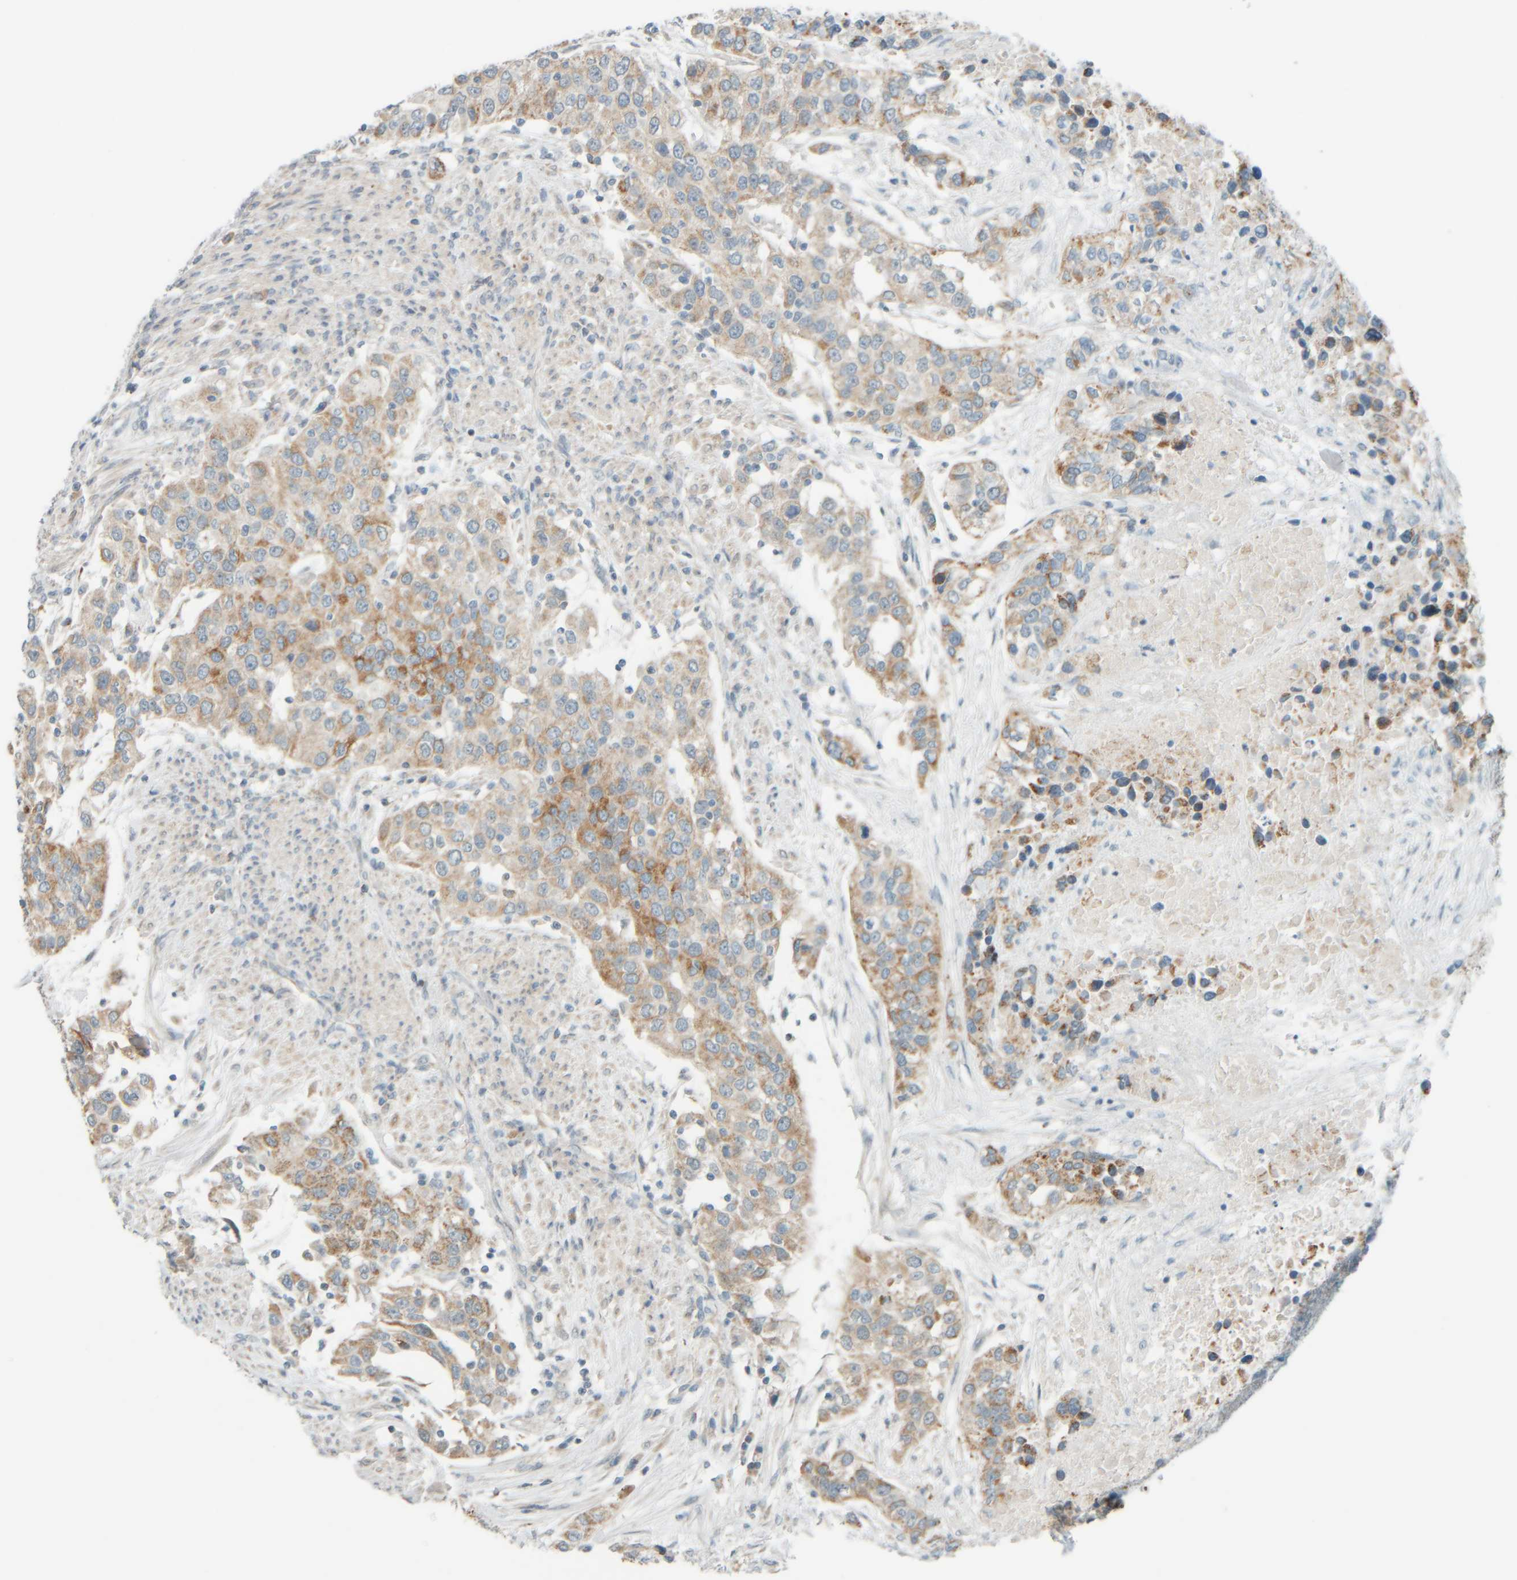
{"staining": {"intensity": "moderate", "quantity": ">75%", "location": "cytoplasmic/membranous"}, "tissue": "urothelial cancer", "cell_type": "Tumor cells", "image_type": "cancer", "snomed": [{"axis": "morphology", "description": "Urothelial carcinoma, High grade"}, {"axis": "topography", "description": "Urinary bladder"}], "caption": "IHC photomicrograph of urothelial cancer stained for a protein (brown), which exhibits medium levels of moderate cytoplasmic/membranous staining in about >75% of tumor cells.", "gene": "PTGES3L-AARSD1", "patient": {"sex": "female", "age": 80}}